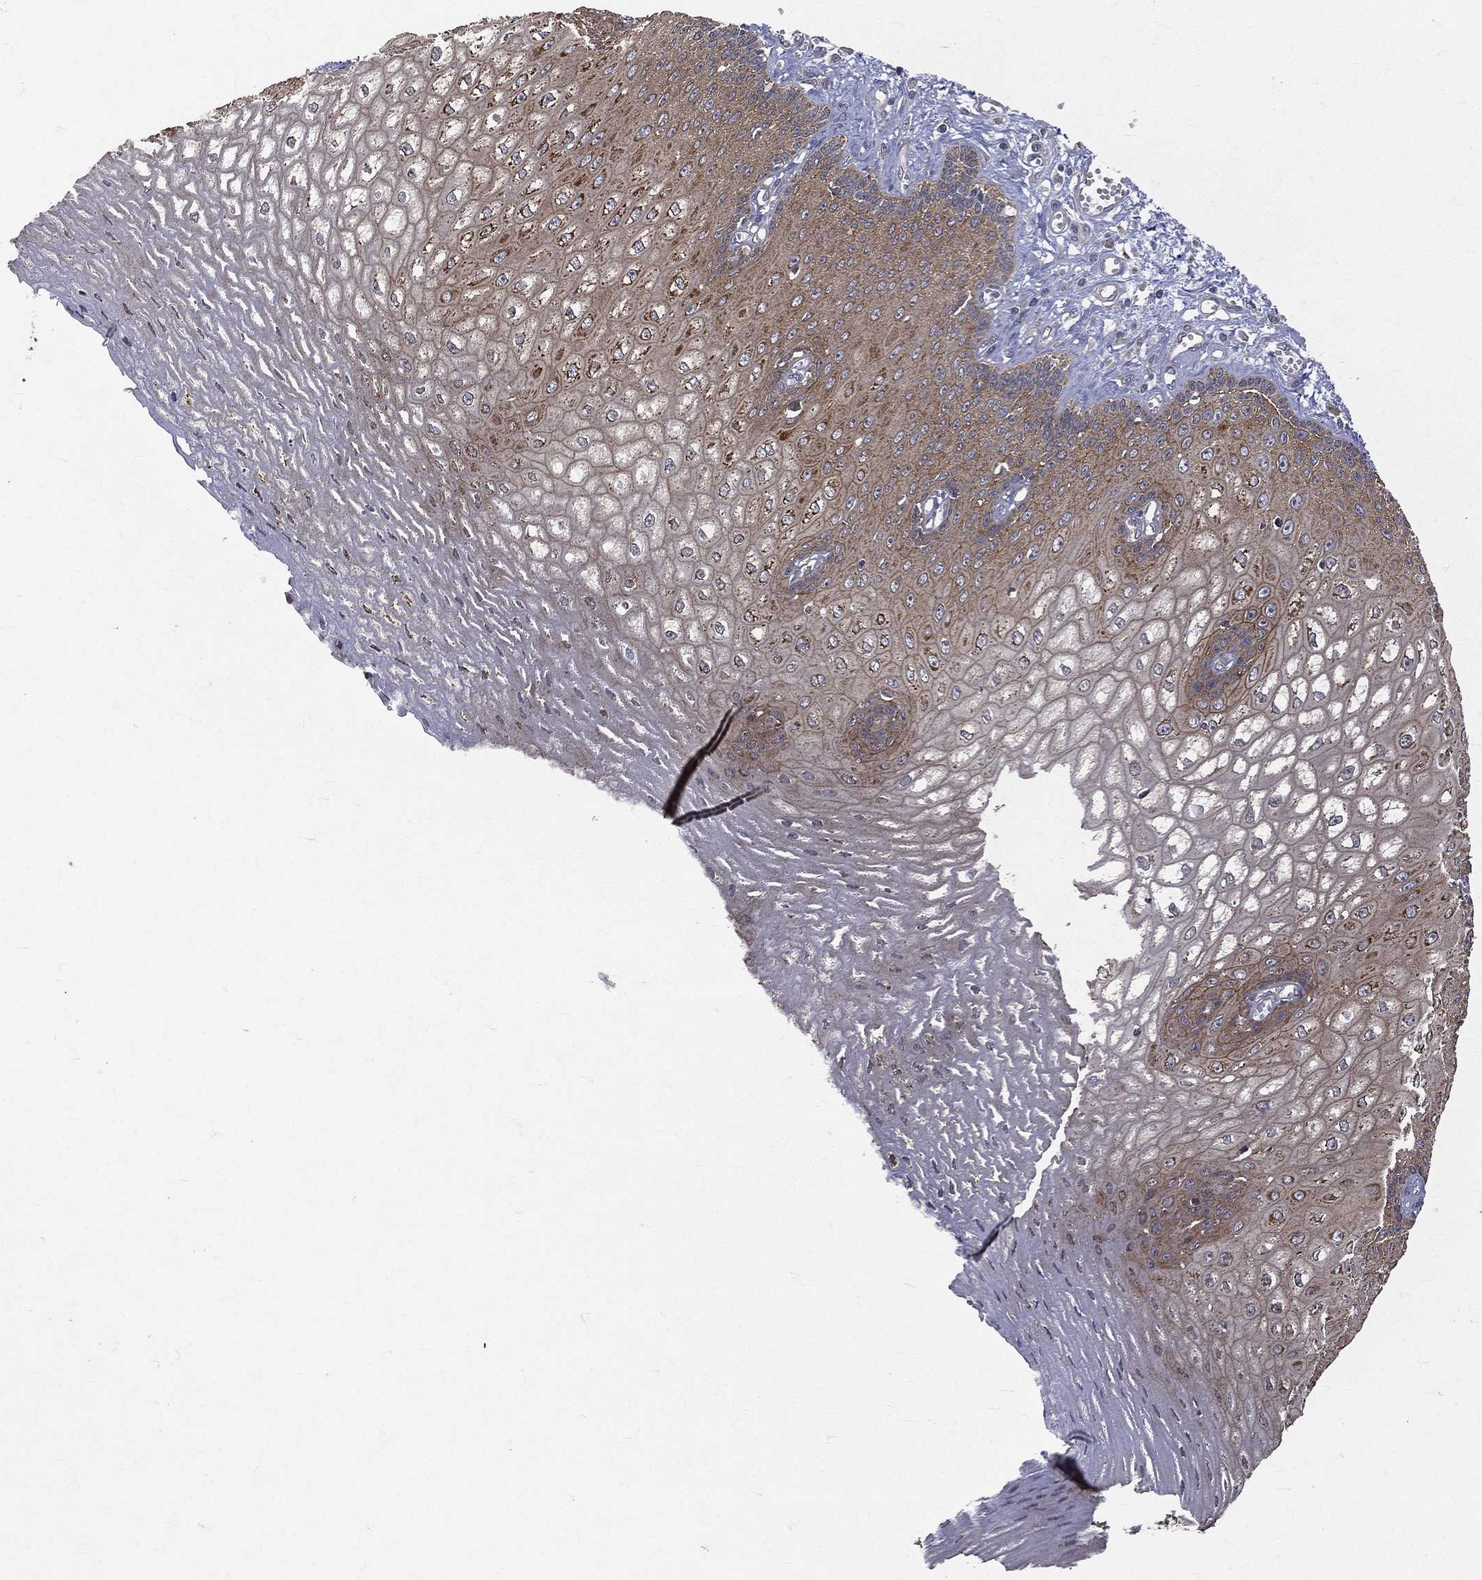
{"staining": {"intensity": "moderate", "quantity": "25%-75%", "location": "cytoplasmic/membranous"}, "tissue": "esophagus", "cell_type": "Squamous epithelial cells", "image_type": "normal", "snomed": [{"axis": "morphology", "description": "Normal tissue, NOS"}, {"axis": "topography", "description": "Esophagus"}], "caption": "A histopathology image showing moderate cytoplasmic/membranous positivity in approximately 25%-75% of squamous epithelial cells in normal esophagus, as visualized by brown immunohistochemical staining.", "gene": "RPGR", "patient": {"sex": "male", "age": 58}}